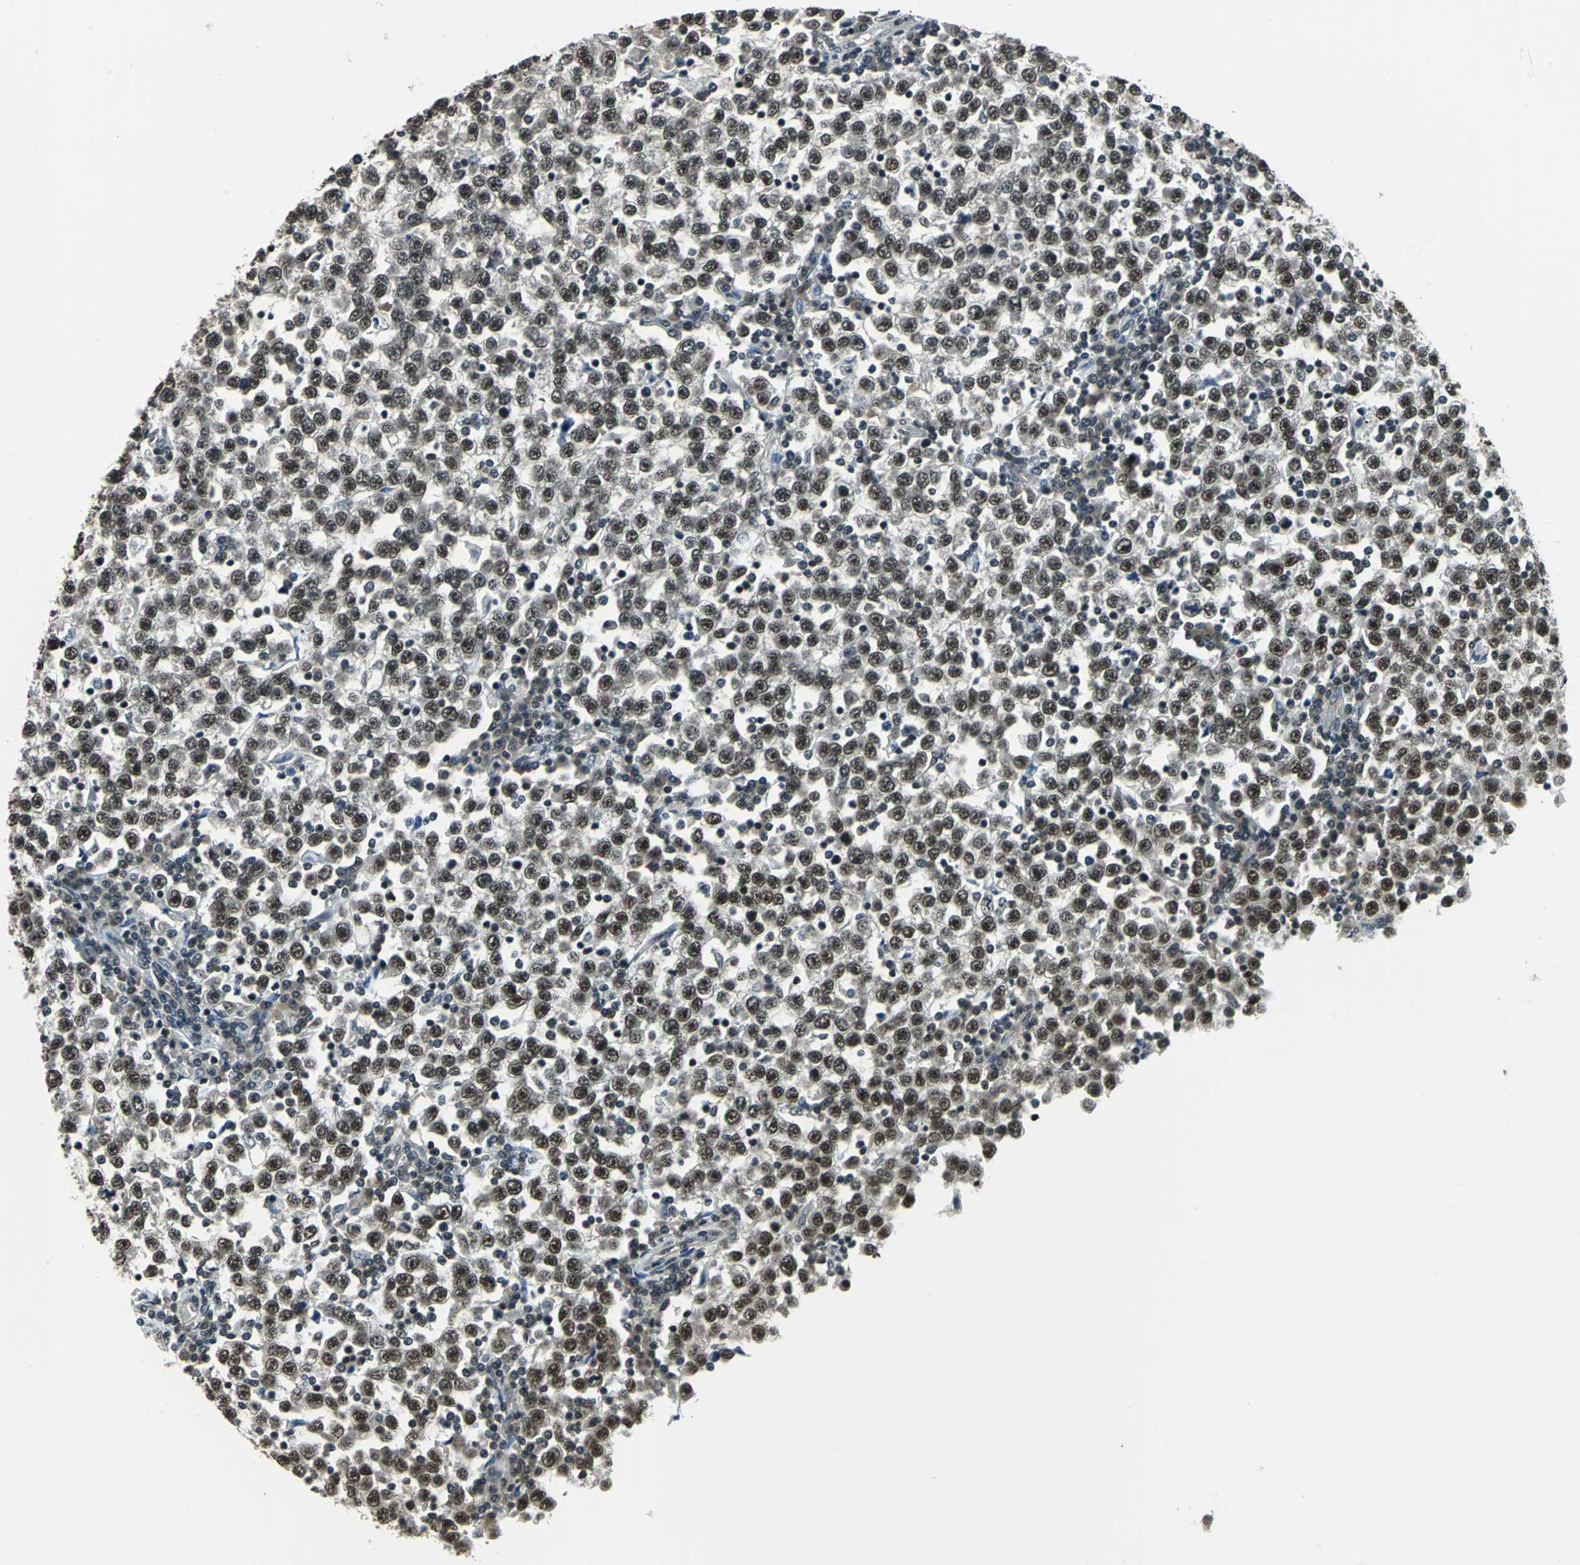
{"staining": {"intensity": "strong", "quantity": ">75%", "location": "cytoplasmic/membranous,nuclear"}, "tissue": "testis cancer", "cell_type": "Tumor cells", "image_type": "cancer", "snomed": [{"axis": "morphology", "description": "Seminoma, NOS"}, {"axis": "topography", "description": "Testis"}], "caption": "Strong cytoplasmic/membranous and nuclear staining for a protein is identified in approximately >75% of tumor cells of testis seminoma using IHC.", "gene": "RBM14", "patient": {"sex": "male", "age": 65}}